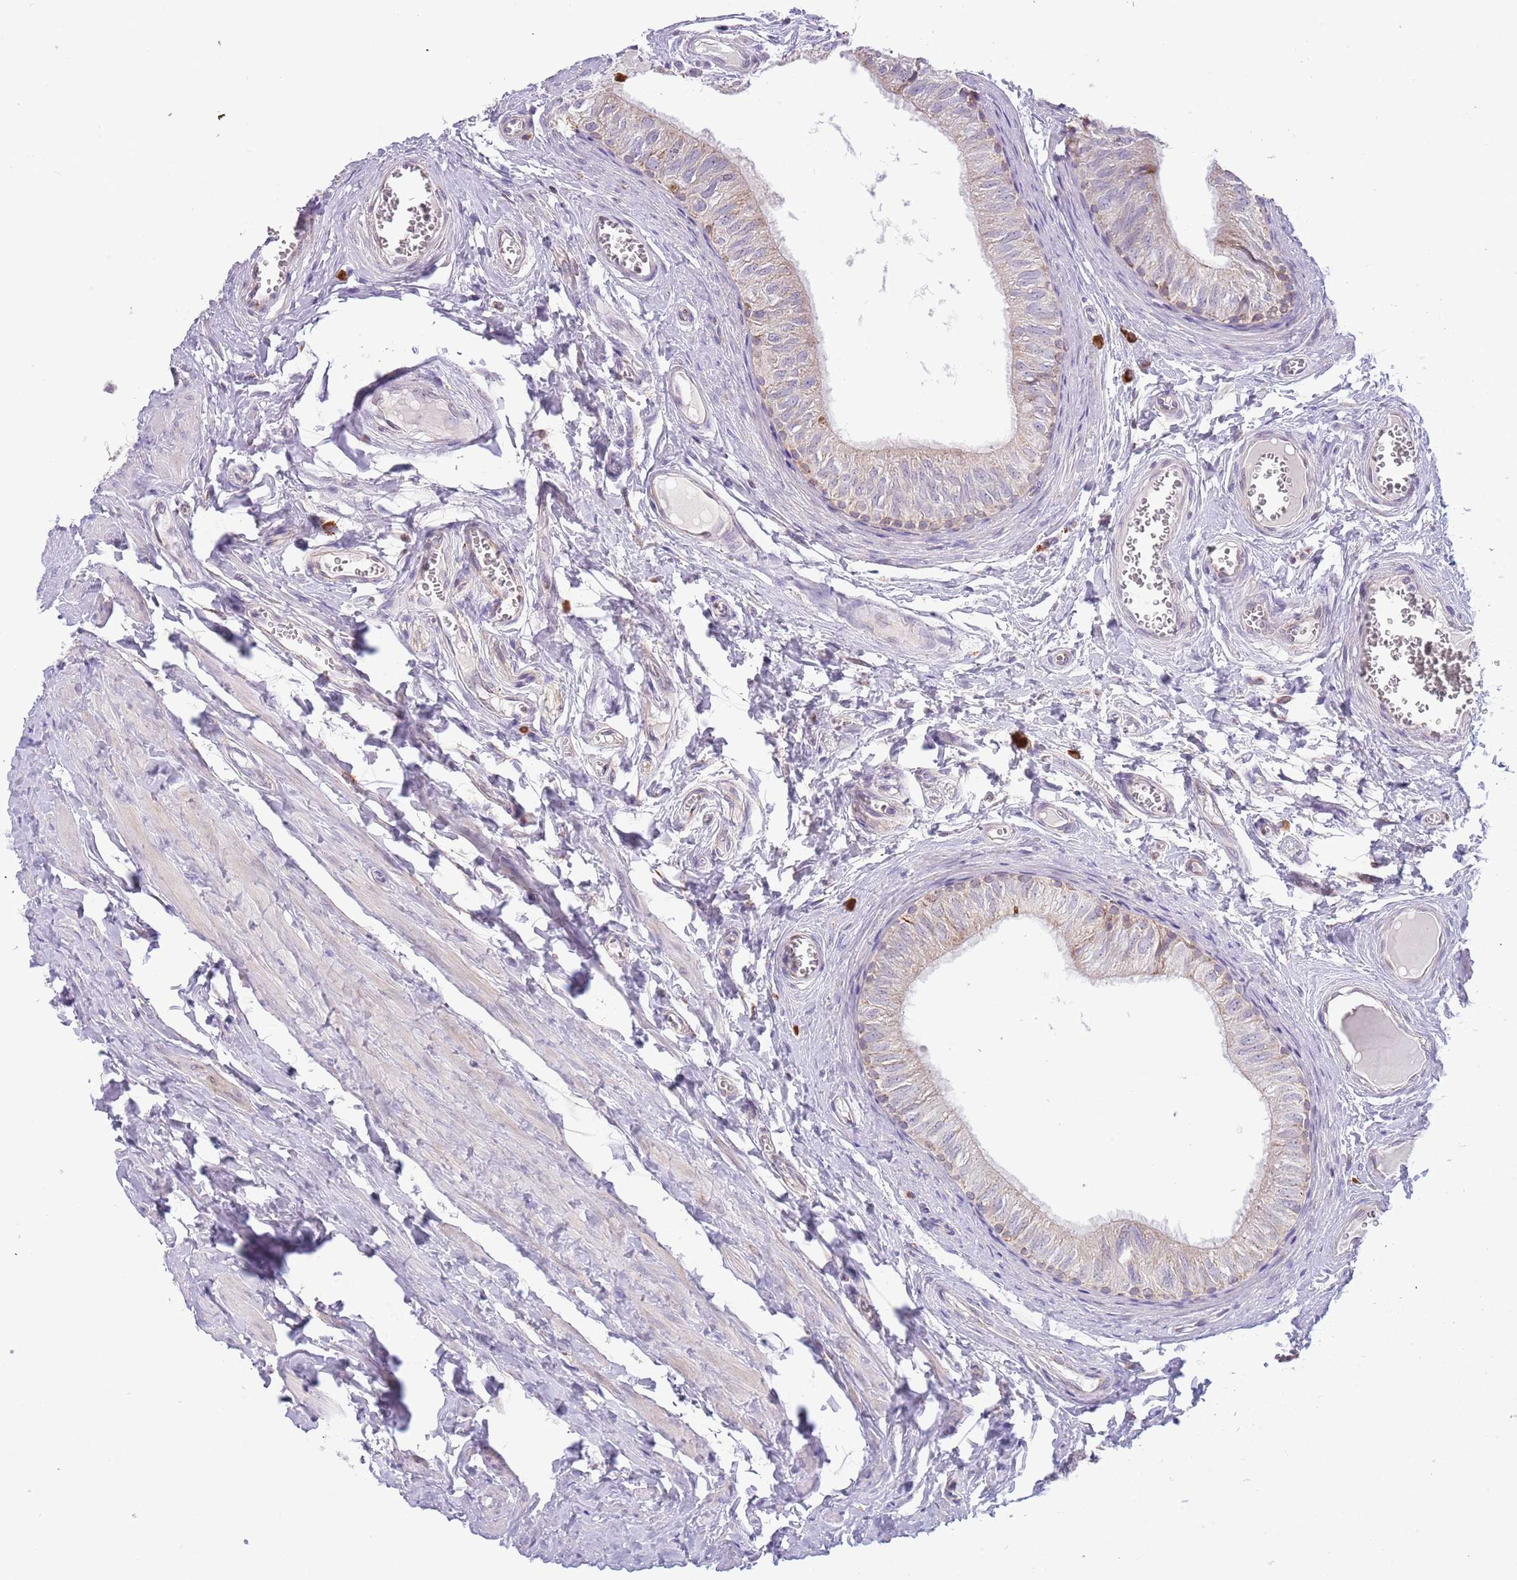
{"staining": {"intensity": "moderate", "quantity": "<25%", "location": "cytoplasmic/membranous"}, "tissue": "epididymis", "cell_type": "Glandular cells", "image_type": "normal", "snomed": [{"axis": "morphology", "description": "Normal tissue, NOS"}, {"axis": "topography", "description": "Epididymis"}], "caption": "Approximately <25% of glandular cells in unremarkable epididymis show moderate cytoplasmic/membranous protein staining as visualized by brown immunohistochemical staining.", "gene": "LHX6", "patient": {"sex": "male", "age": 42}}